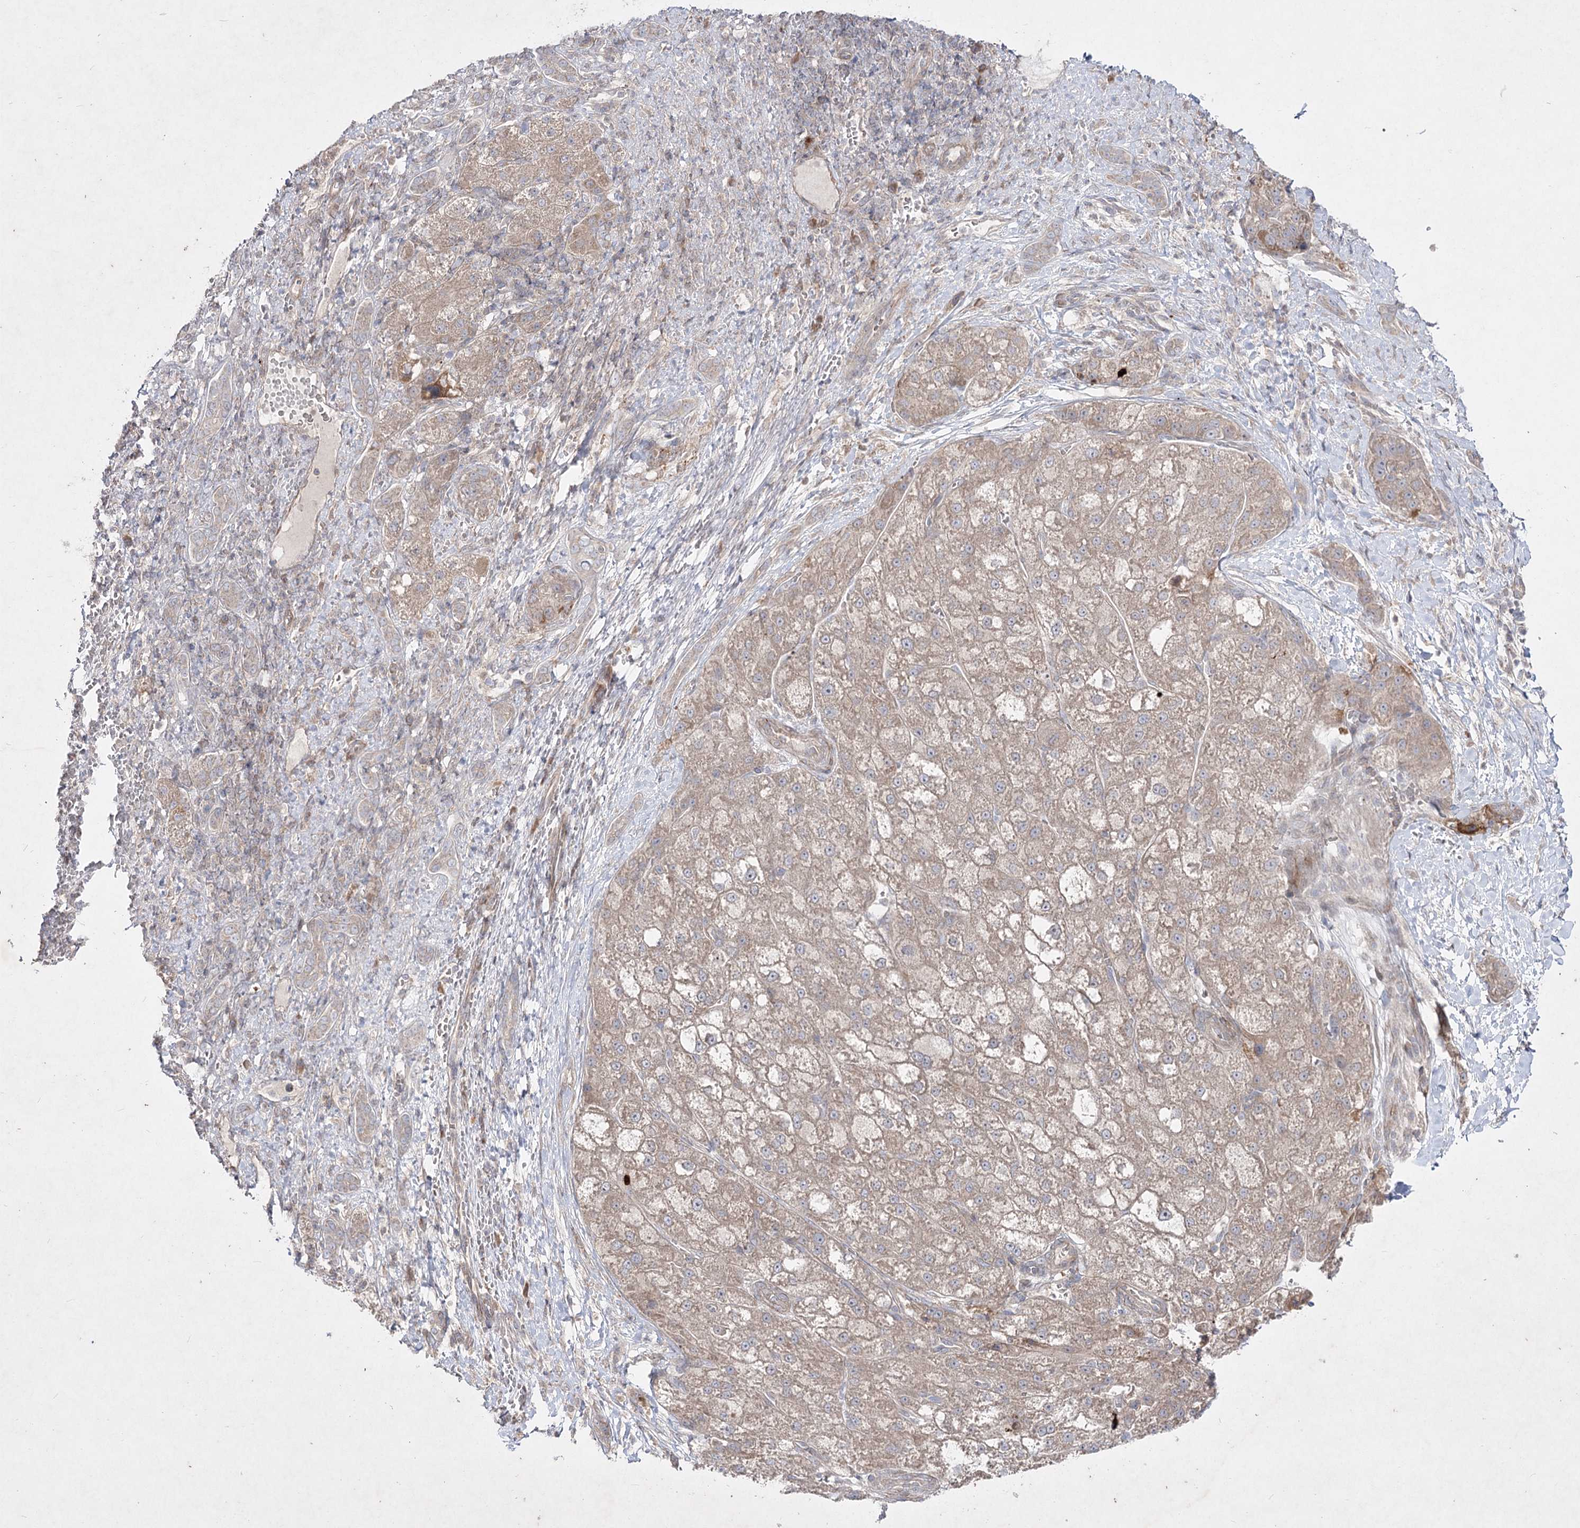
{"staining": {"intensity": "weak", "quantity": "25%-75%", "location": "cytoplasmic/membranous"}, "tissue": "liver cancer", "cell_type": "Tumor cells", "image_type": "cancer", "snomed": [{"axis": "morphology", "description": "Normal tissue, NOS"}, {"axis": "morphology", "description": "Carcinoma, Hepatocellular, NOS"}, {"axis": "topography", "description": "Liver"}], "caption": "A high-resolution photomicrograph shows immunohistochemistry (IHC) staining of hepatocellular carcinoma (liver), which exhibits weak cytoplasmic/membranous staining in approximately 25%-75% of tumor cells. (DAB = brown stain, brightfield microscopy at high magnification).", "gene": "CIB2", "patient": {"sex": "male", "age": 57}}